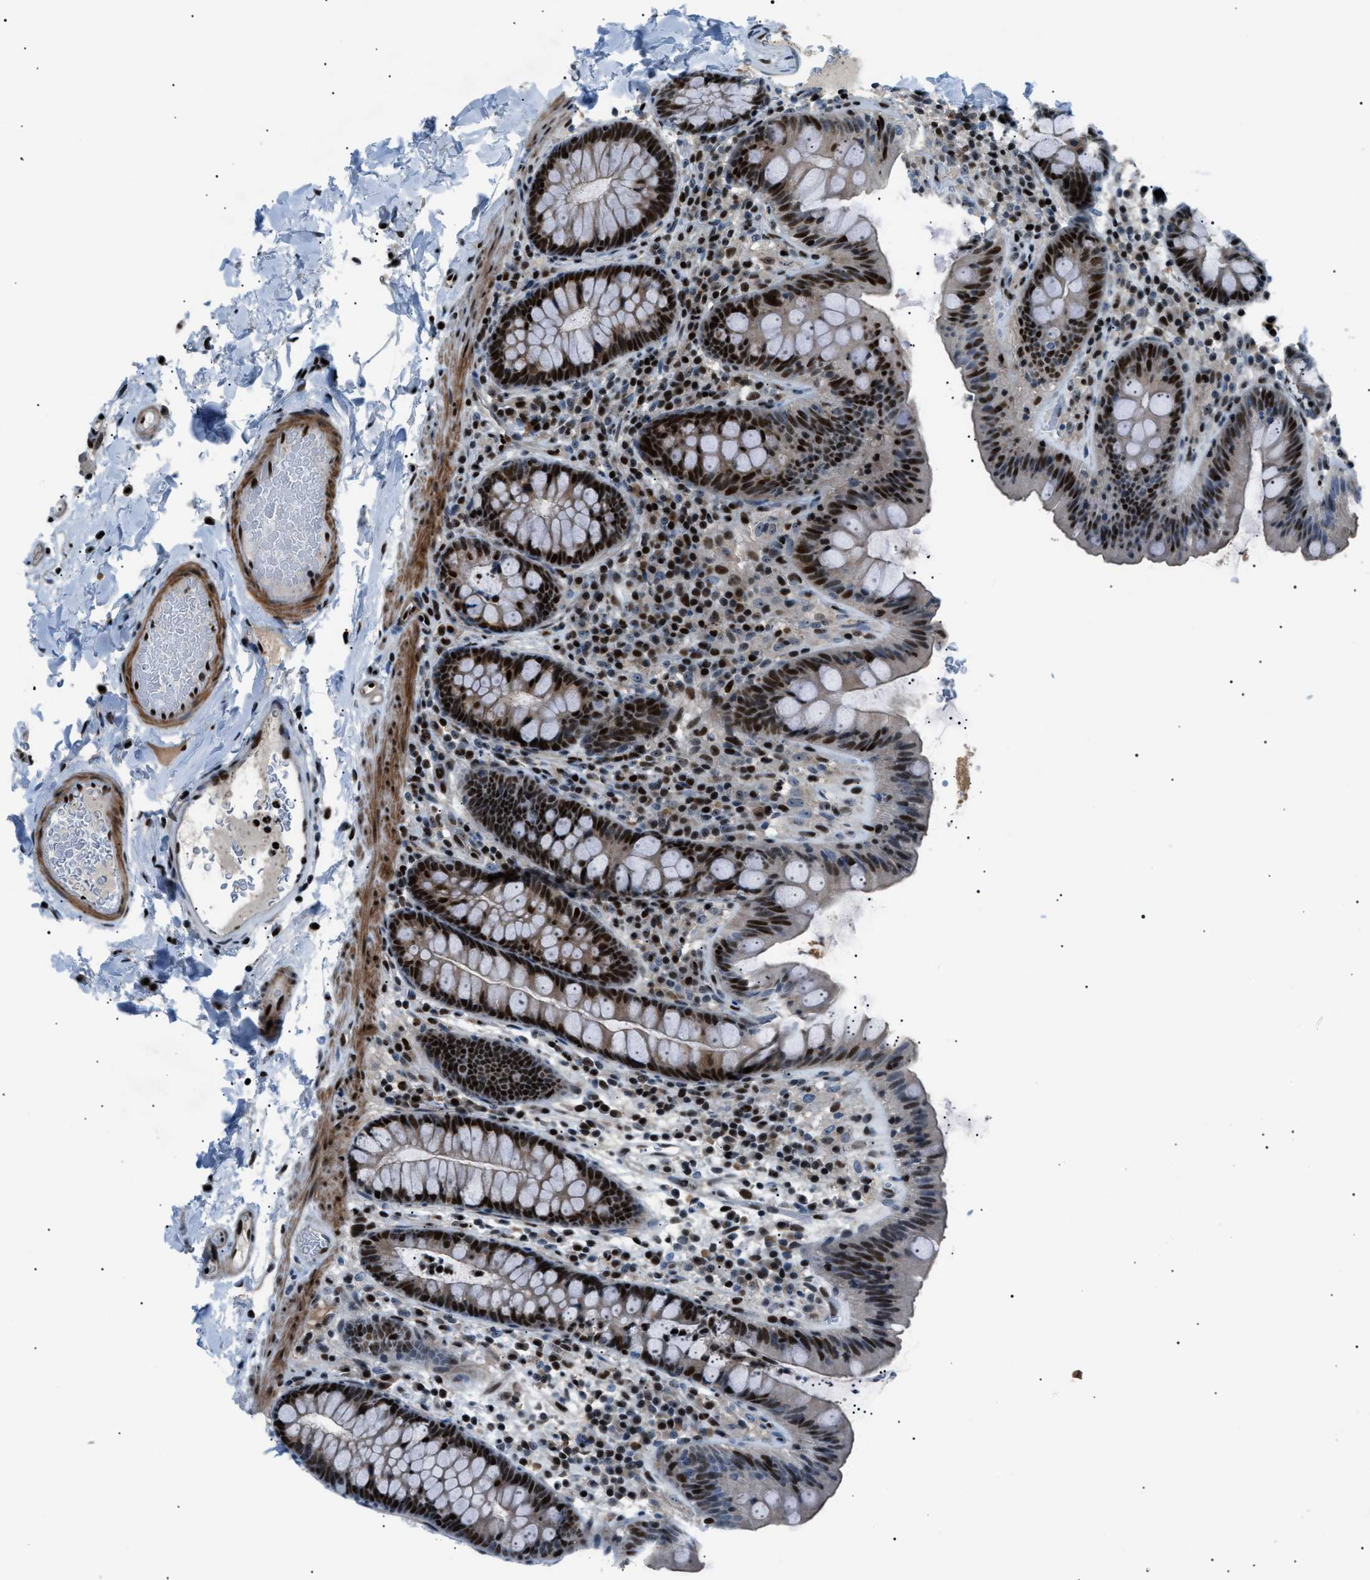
{"staining": {"intensity": "strong", "quantity": ">75%", "location": "nuclear"}, "tissue": "colon", "cell_type": "Endothelial cells", "image_type": "normal", "snomed": [{"axis": "morphology", "description": "Normal tissue, NOS"}, {"axis": "topography", "description": "Colon"}], "caption": "Strong nuclear expression is seen in approximately >75% of endothelial cells in benign colon.", "gene": "PRKX", "patient": {"sex": "female", "age": 80}}